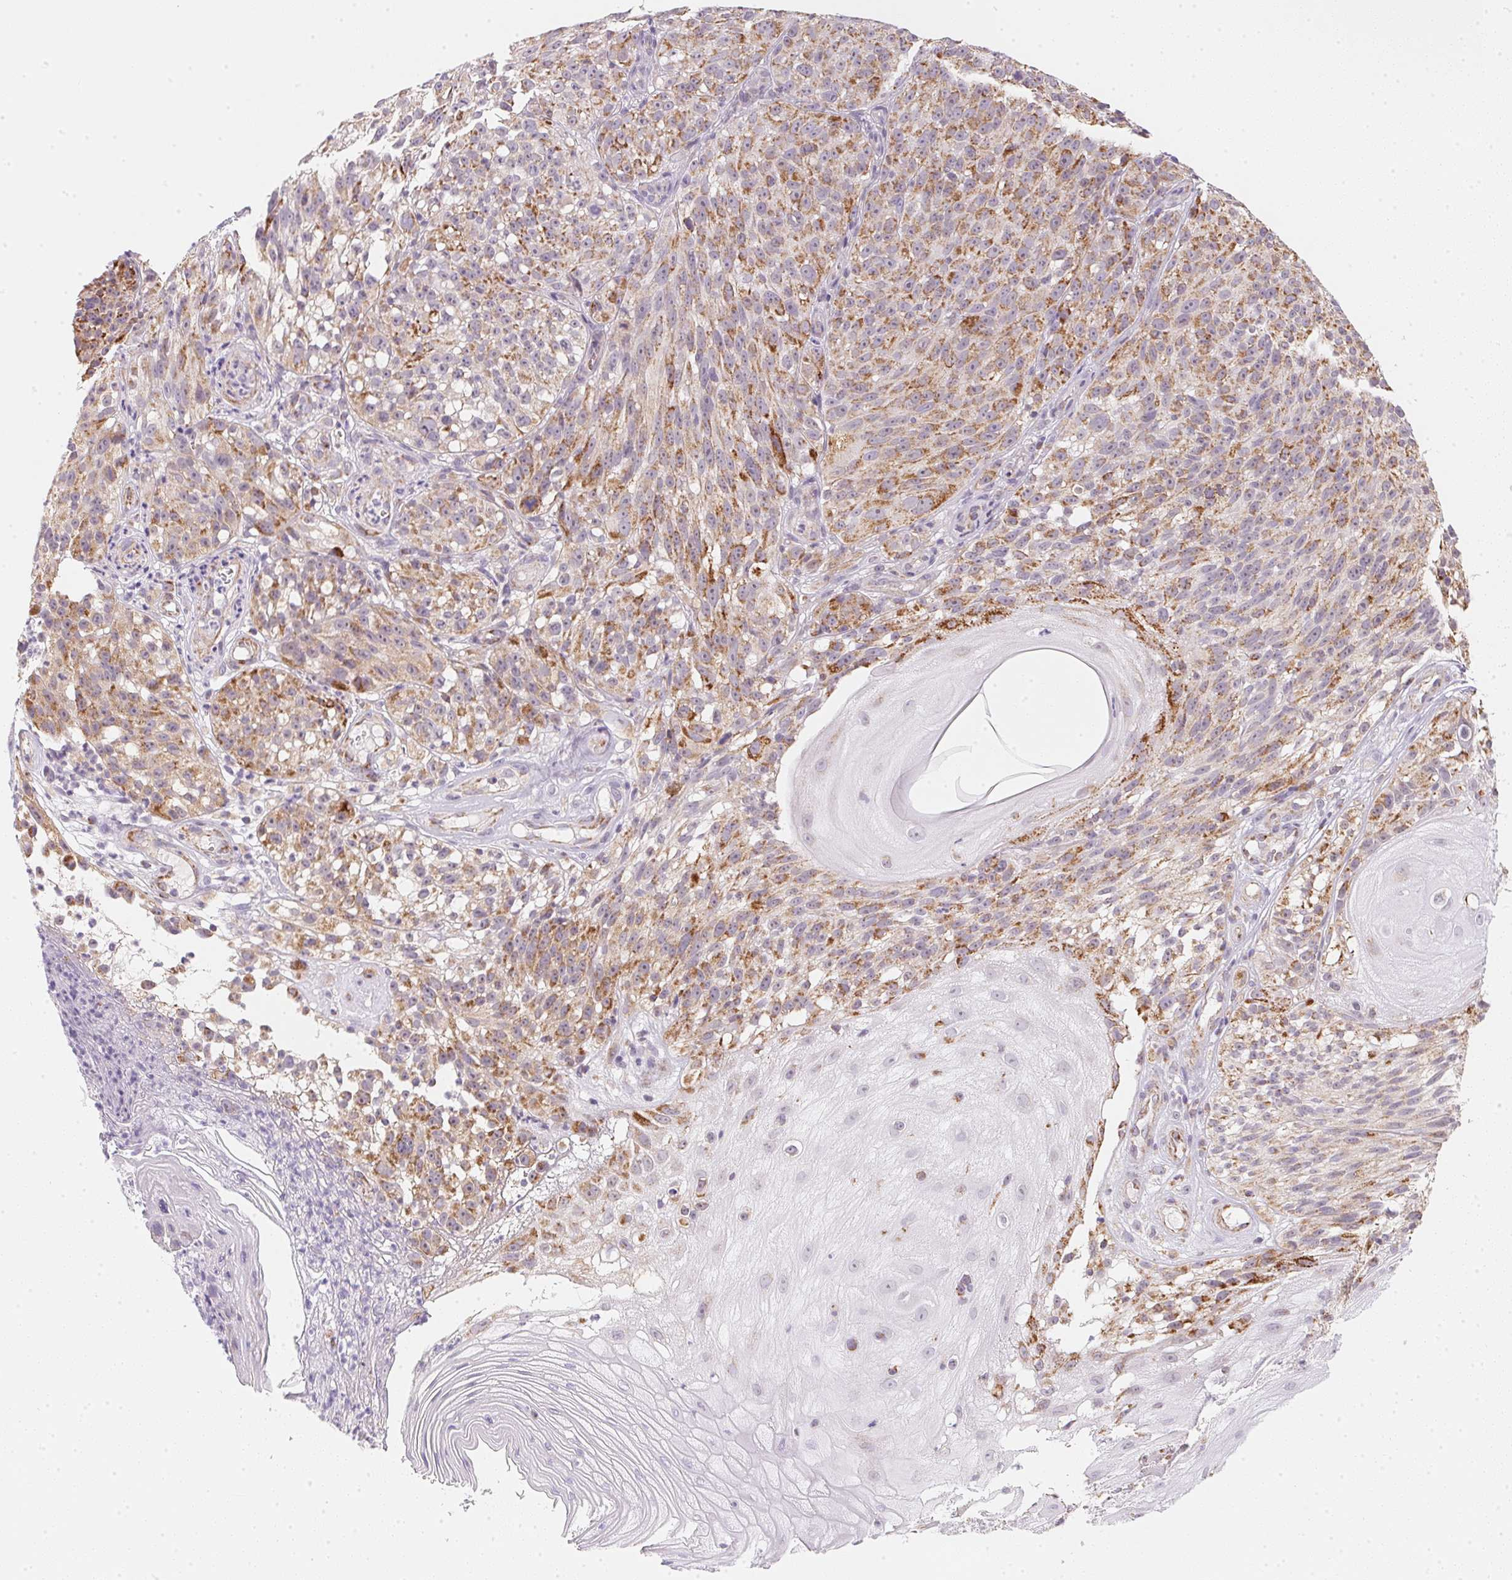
{"staining": {"intensity": "moderate", "quantity": "25%-75%", "location": "cytoplasmic/membranous"}, "tissue": "melanoma", "cell_type": "Tumor cells", "image_type": "cancer", "snomed": [{"axis": "morphology", "description": "Malignant melanoma, NOS"}, {"axis": "topography", "description": "Skin"}], "caption": "Tumor cells reveal medium levels of moderate cytoplasmic/membranous expression in about 25%-75% of cells in melanoma.", "gene": "GIPC2", "patient": {"sex": "female", "age": 85}}